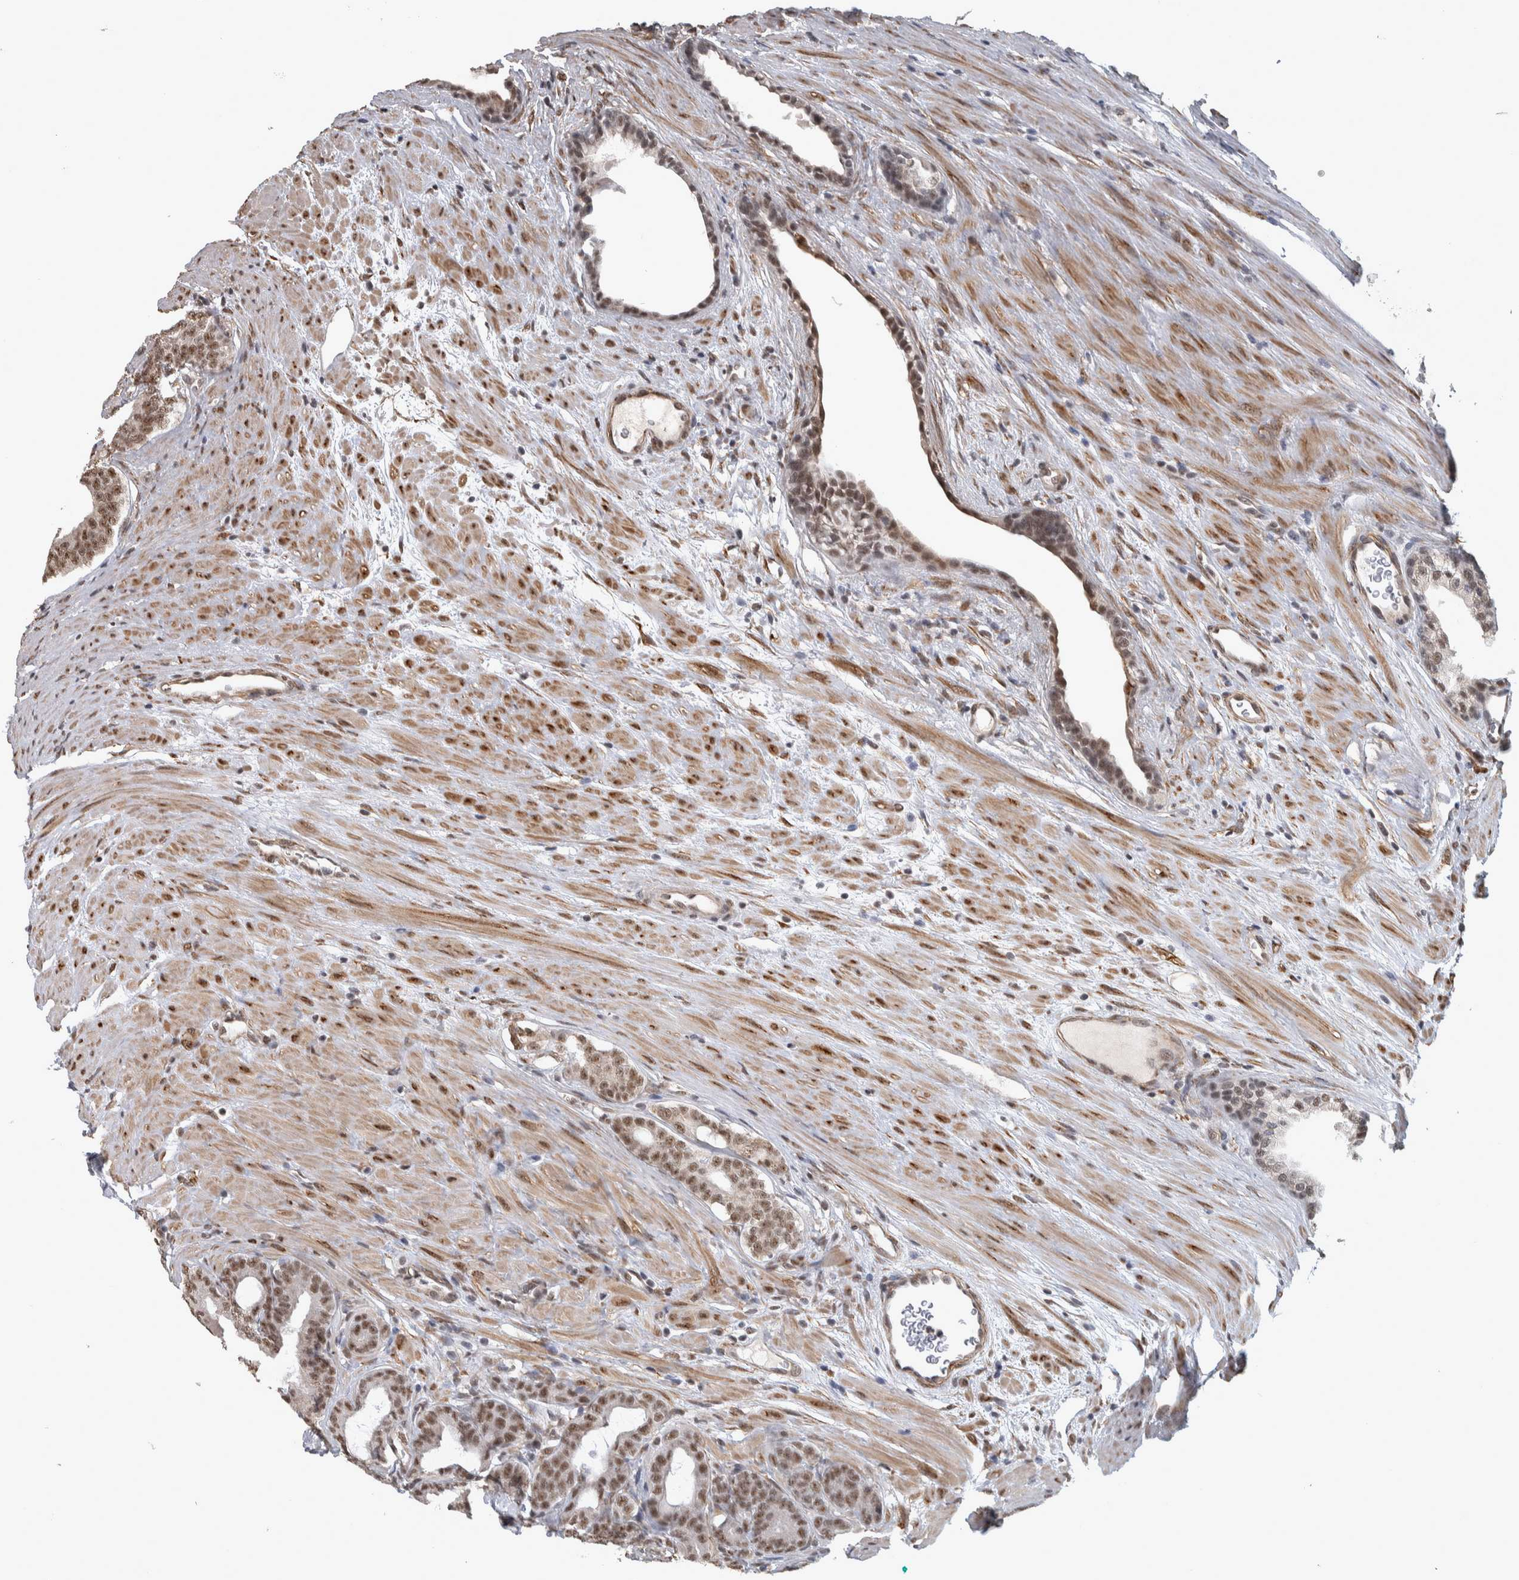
{"staining": {"intensity": "moderate", "quantity": ">75%", "location": "nuclear"}, "tissue": "prostate cancer", "cell_type": "Tumor cells", "image_type": "cancer", "snomed": [{"axis": "morphology", "description": "Adenocarcinoma, High grade"}, {"axis": "topography", "description": "Prostate"}], "caption": "Prostate adenocarcinoma (high-grade) stained for a protein displays moderate nuclear positivity in tumor cells. The protein of interest is stained brown, and the nuclei are stained in blue (DAB (3,3'-diaminobenzidine) IHC with brightfield microscopy, high magnification).", "gene": "DDX42", "patient": {"sex": "male", "age": 60}}